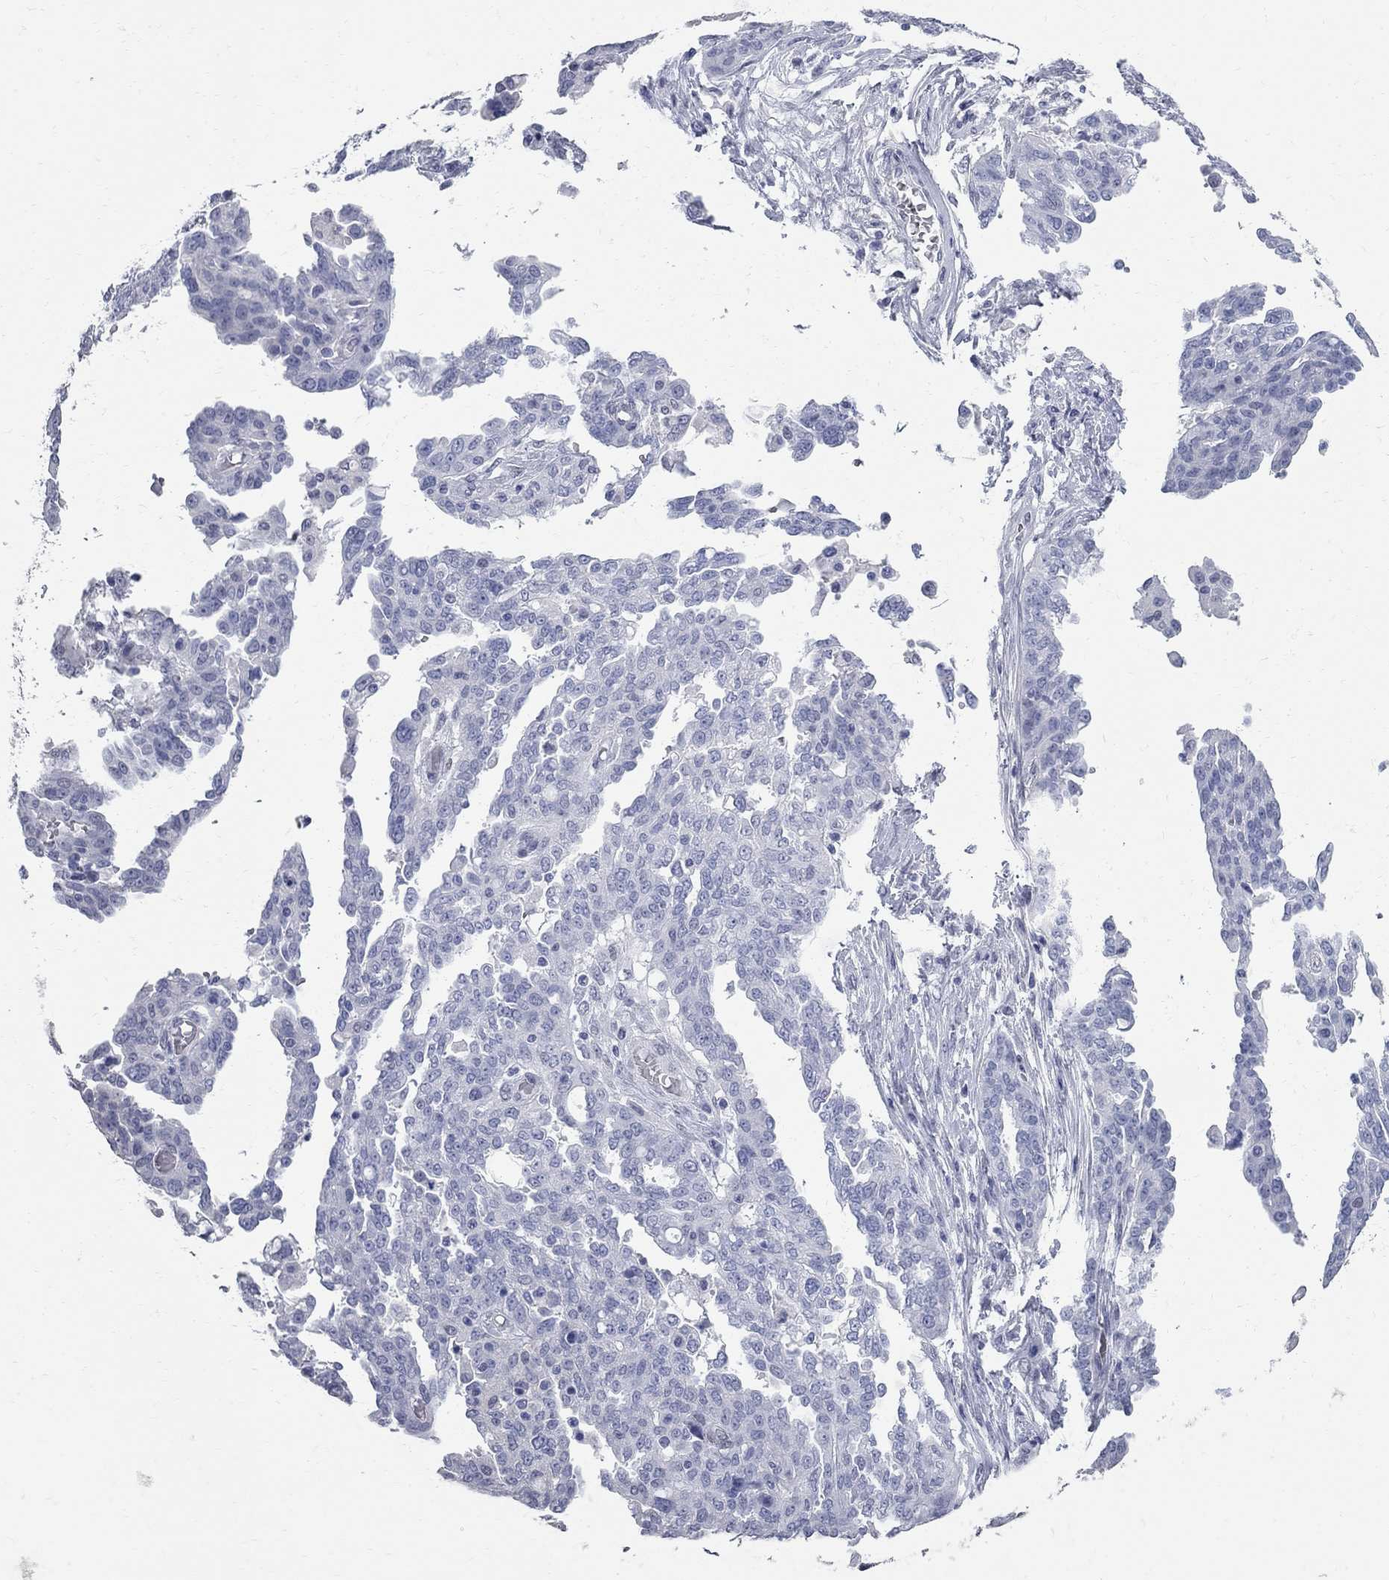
{"staining": {"intensity": "negative", "quantity": "none", "location": "none"}, "tissue": "ovarian cancer", "cell_type": "Tumor cells", "image_type": "cancer", "snomed": [{"axis": "morphology", "description": "Cystadenocarcinoma, serous, NOS"}, {"axis": "topography", "description": "Ovary"}], "caption": "Human serous cystadenocarcinoma (ovarian) stained for a protein using immunohistochemistry (IHC) reveals no positivity in tumor cells.", "gene": "BPIFB1", "patient": {"sex": "female", "age": 67}}